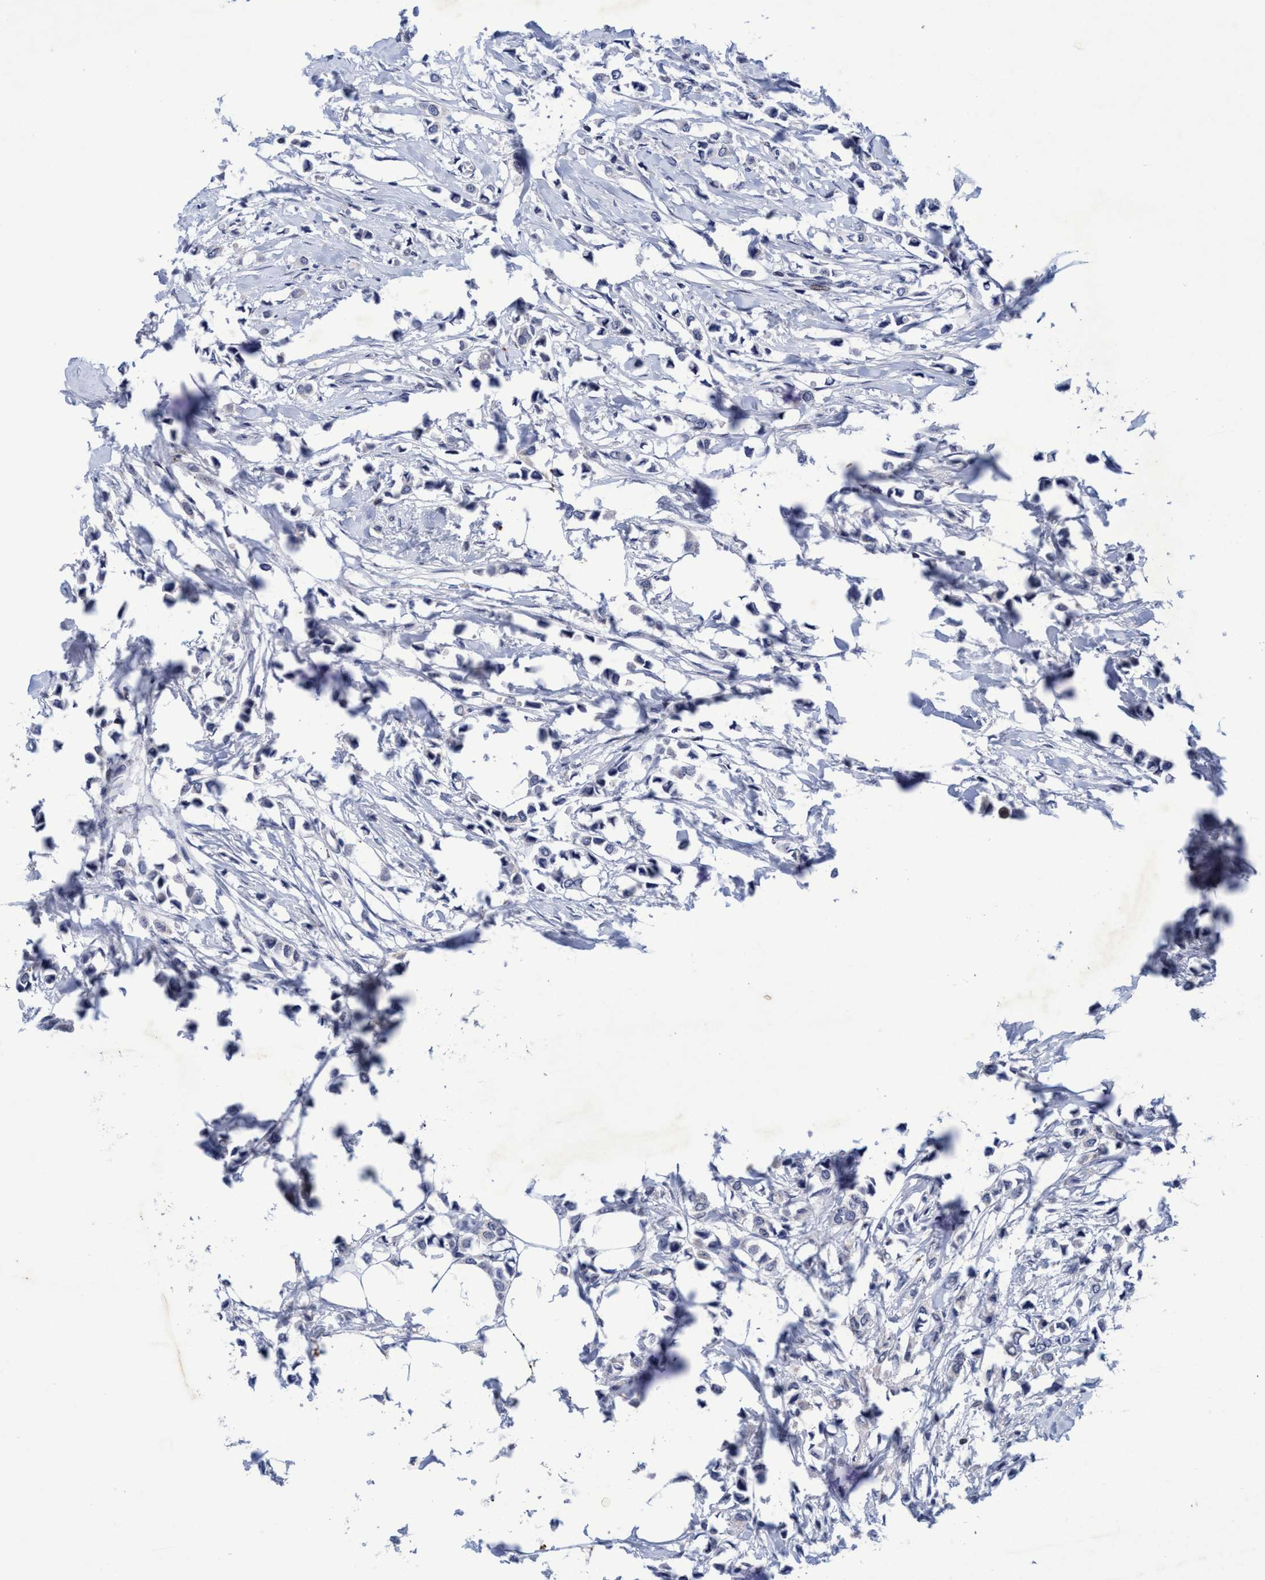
{"staining": {"intensity": "negative", "quantity": "none", "location": "none"}, "tissue": "breast cancer", "cell_type": "Tumor cells", "image_type": "cancer", "snomed": [{"axis": "morphology", "description": "Lobular carcinoma"}, {"axis": "topography", "description": "Breast"}], "caption": "Protein analysis of lobular carcinoma (breast) exhibits no significant staining in tumor cells.", "gene": "GRB14", "patient": {"sex": "female", "age": 51}}